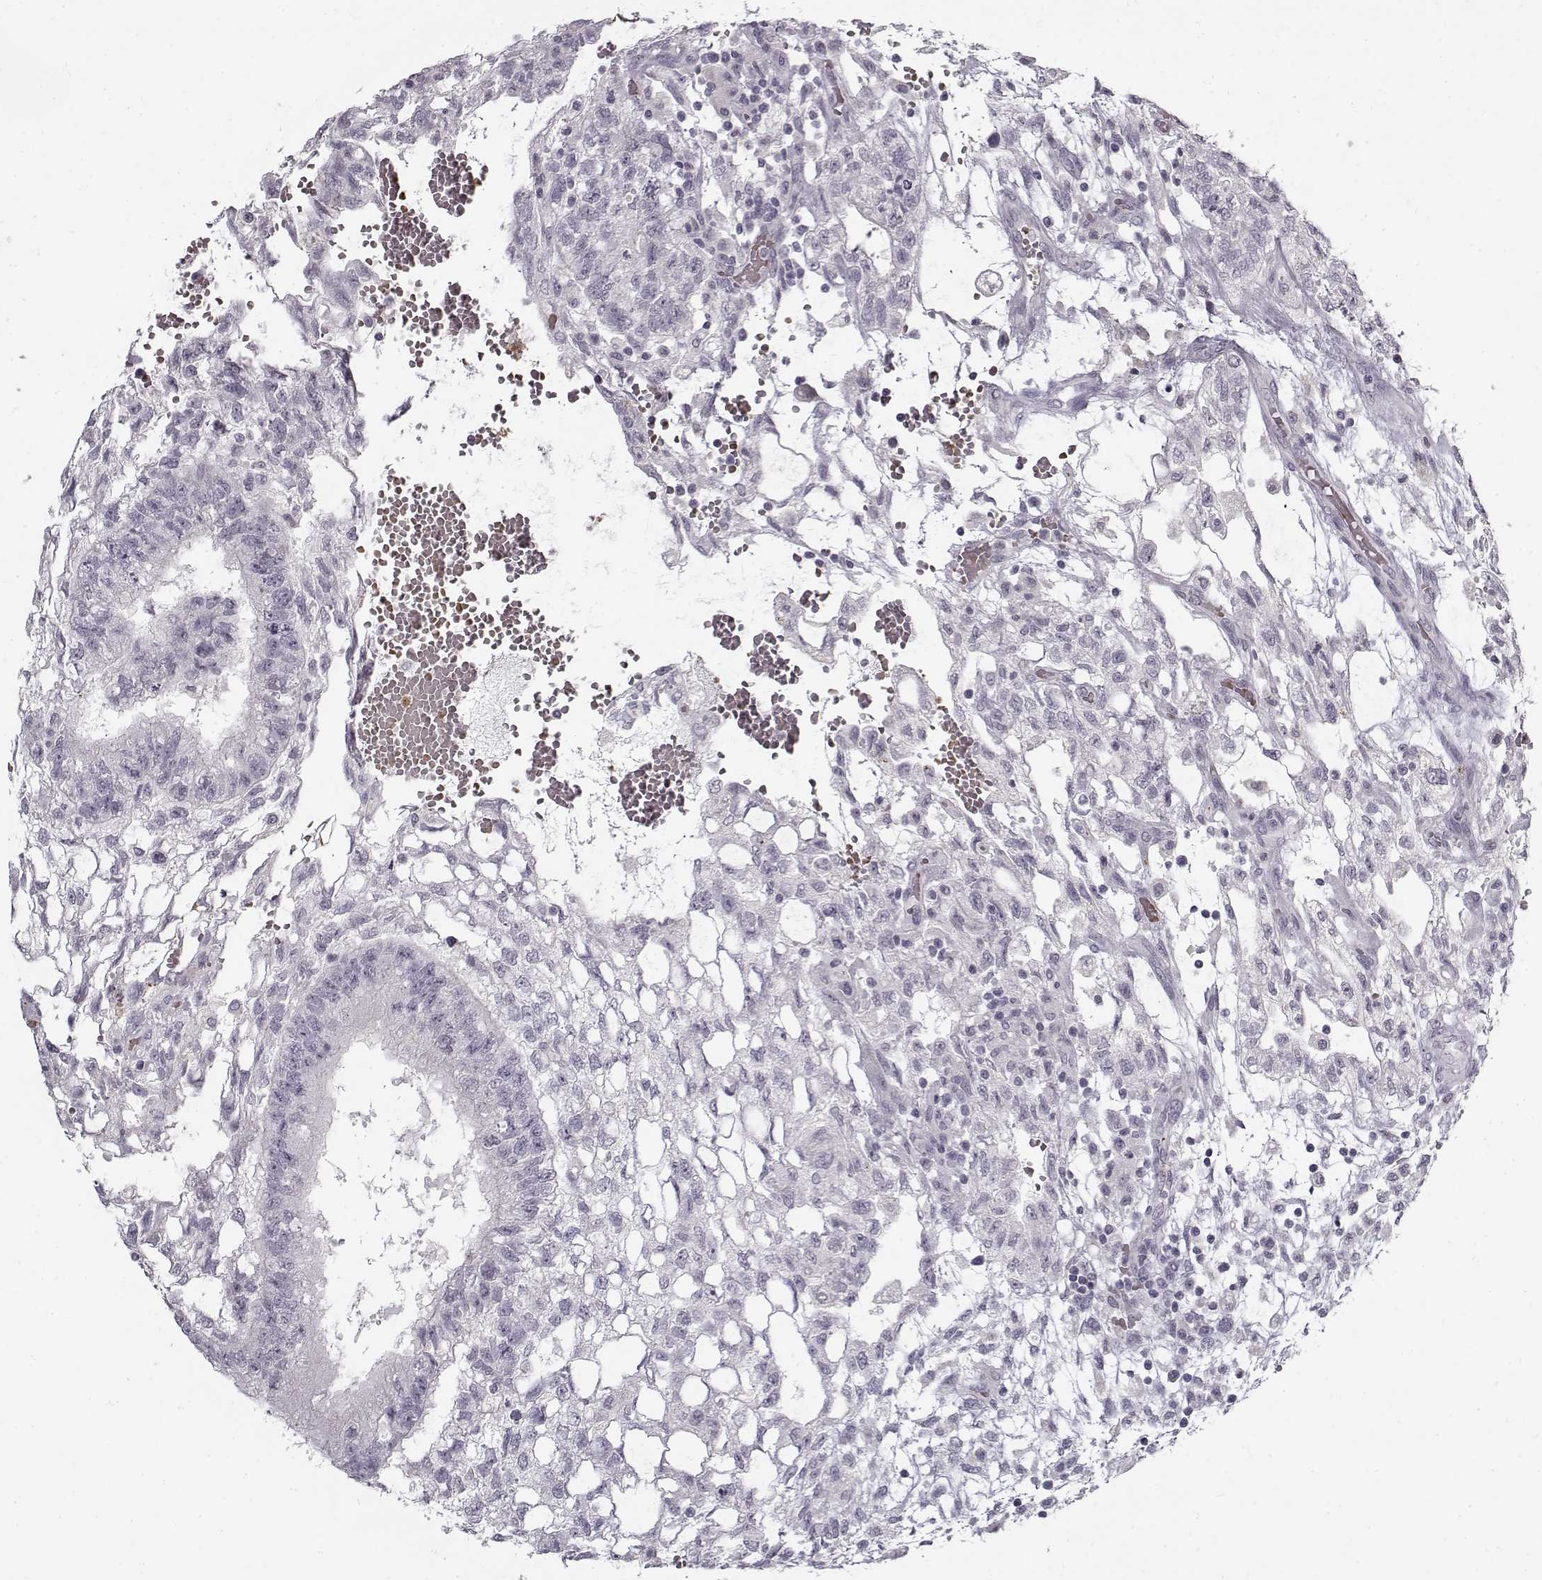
{"staining": {"intensity": "negative", "quantity": "none", "location": "none"}, "tissue": "testis cancer", "cell_type": "Tumor cells", "image_type": "cancer", "snomed": [{"axis": "morphology", "description": "Carcinoma, Embryonal, NOS"}, {"axis": "topography", "description": "Testis"}], "caption": "High magnification brightfield microscopy of testis cancer stained with DAB (brown) and counterstained with hematoxylin (blue): tumor cells show no significant expression.", "gene": "SNCA", "patient": {"sex": "male", "age": 32}}